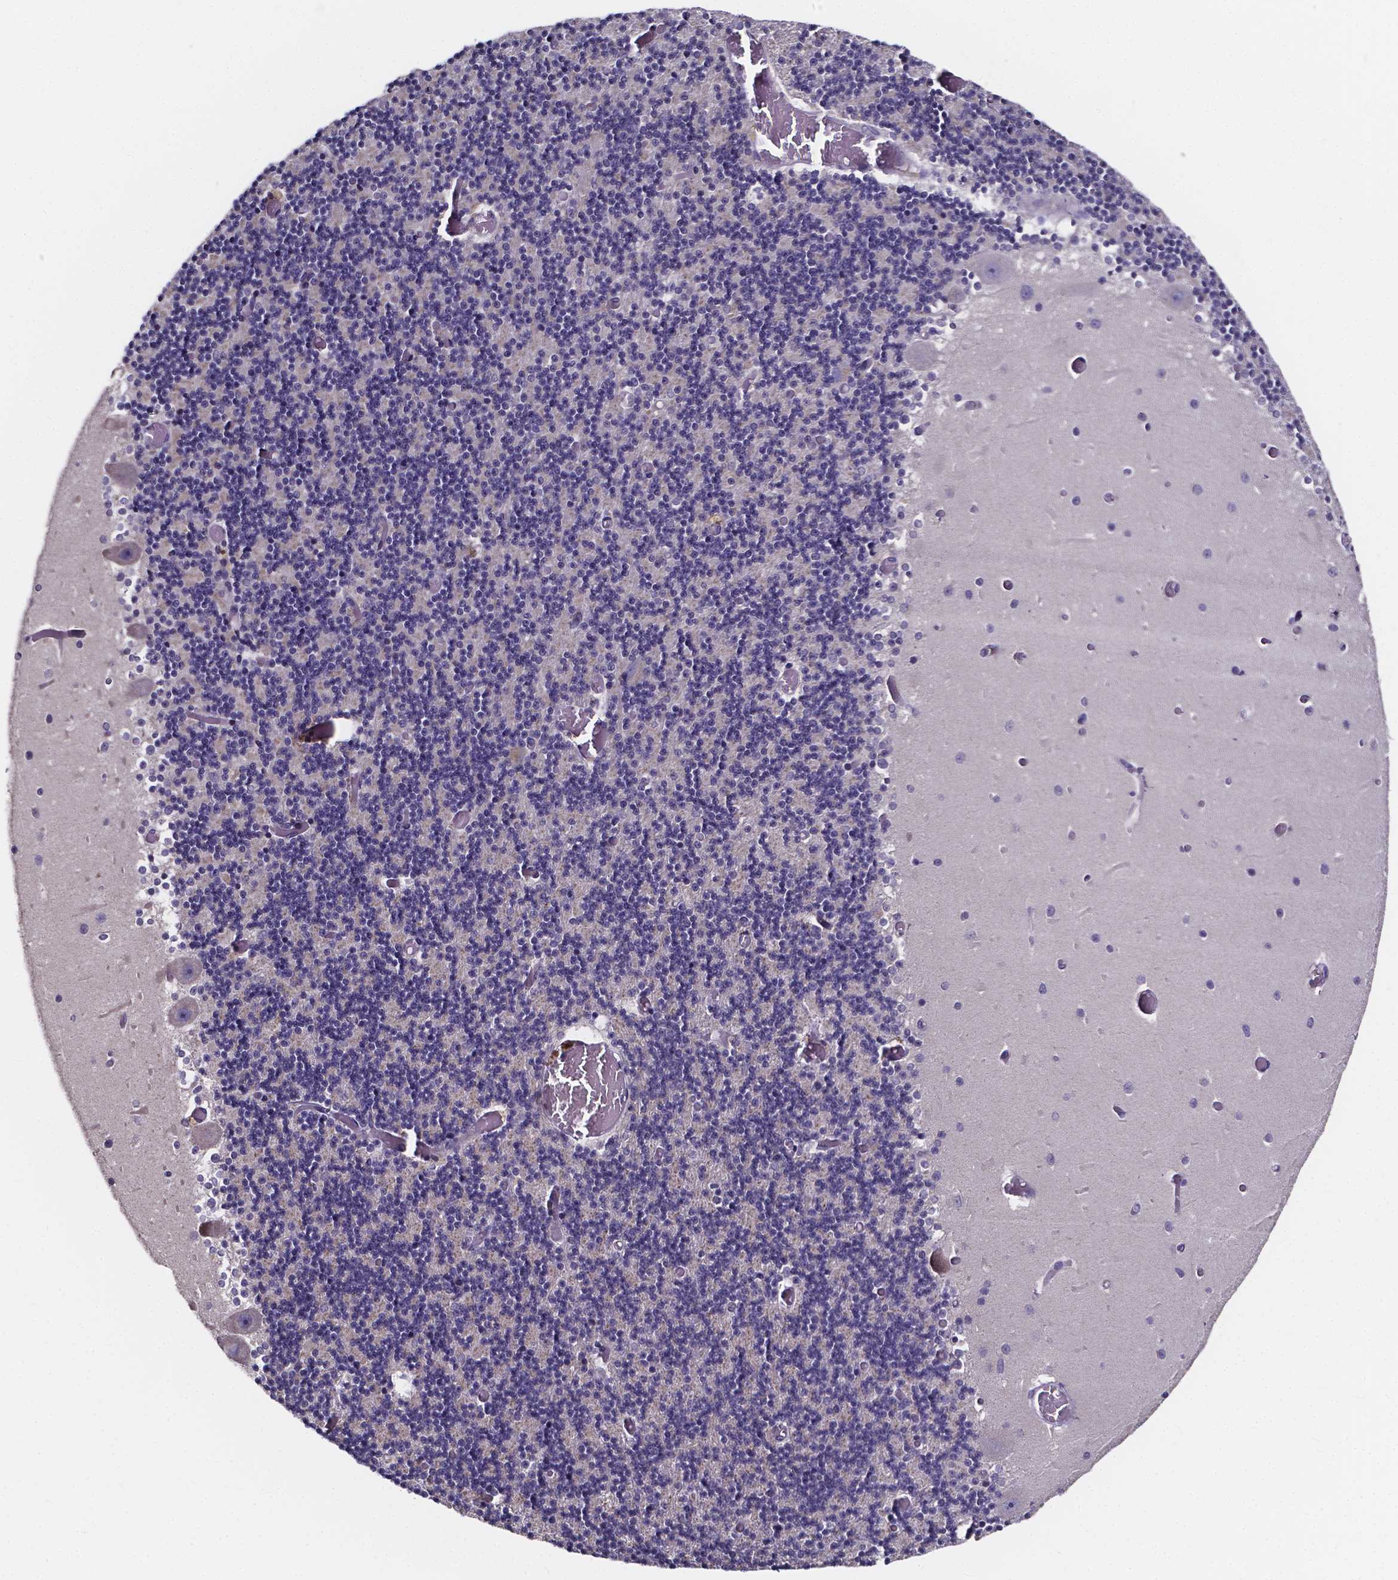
{"staining": {"intensity": "negative", "quantity": "none", "location": "none"}, "tissue": "cerebellum", "cell_type": "Cells in granular layer", "image_type": "normal", "snomed": [{"axis": "morphology", "description": "Normal tissue, NOS"}, {"axis": "topography", "description": "Cerebellum"}], "caption": "IHC histopathology image of normal cerebellum: cerebellum stained with DAB (3,3'-diaminobenzidine) reveals no significant protein expression in cells in granular layer. (DAB immunohistochemistry visualized using brightfield microscopy, high magnification).", "gene": "THEMIS", "patient": {"sex": "female", "age": 28}}